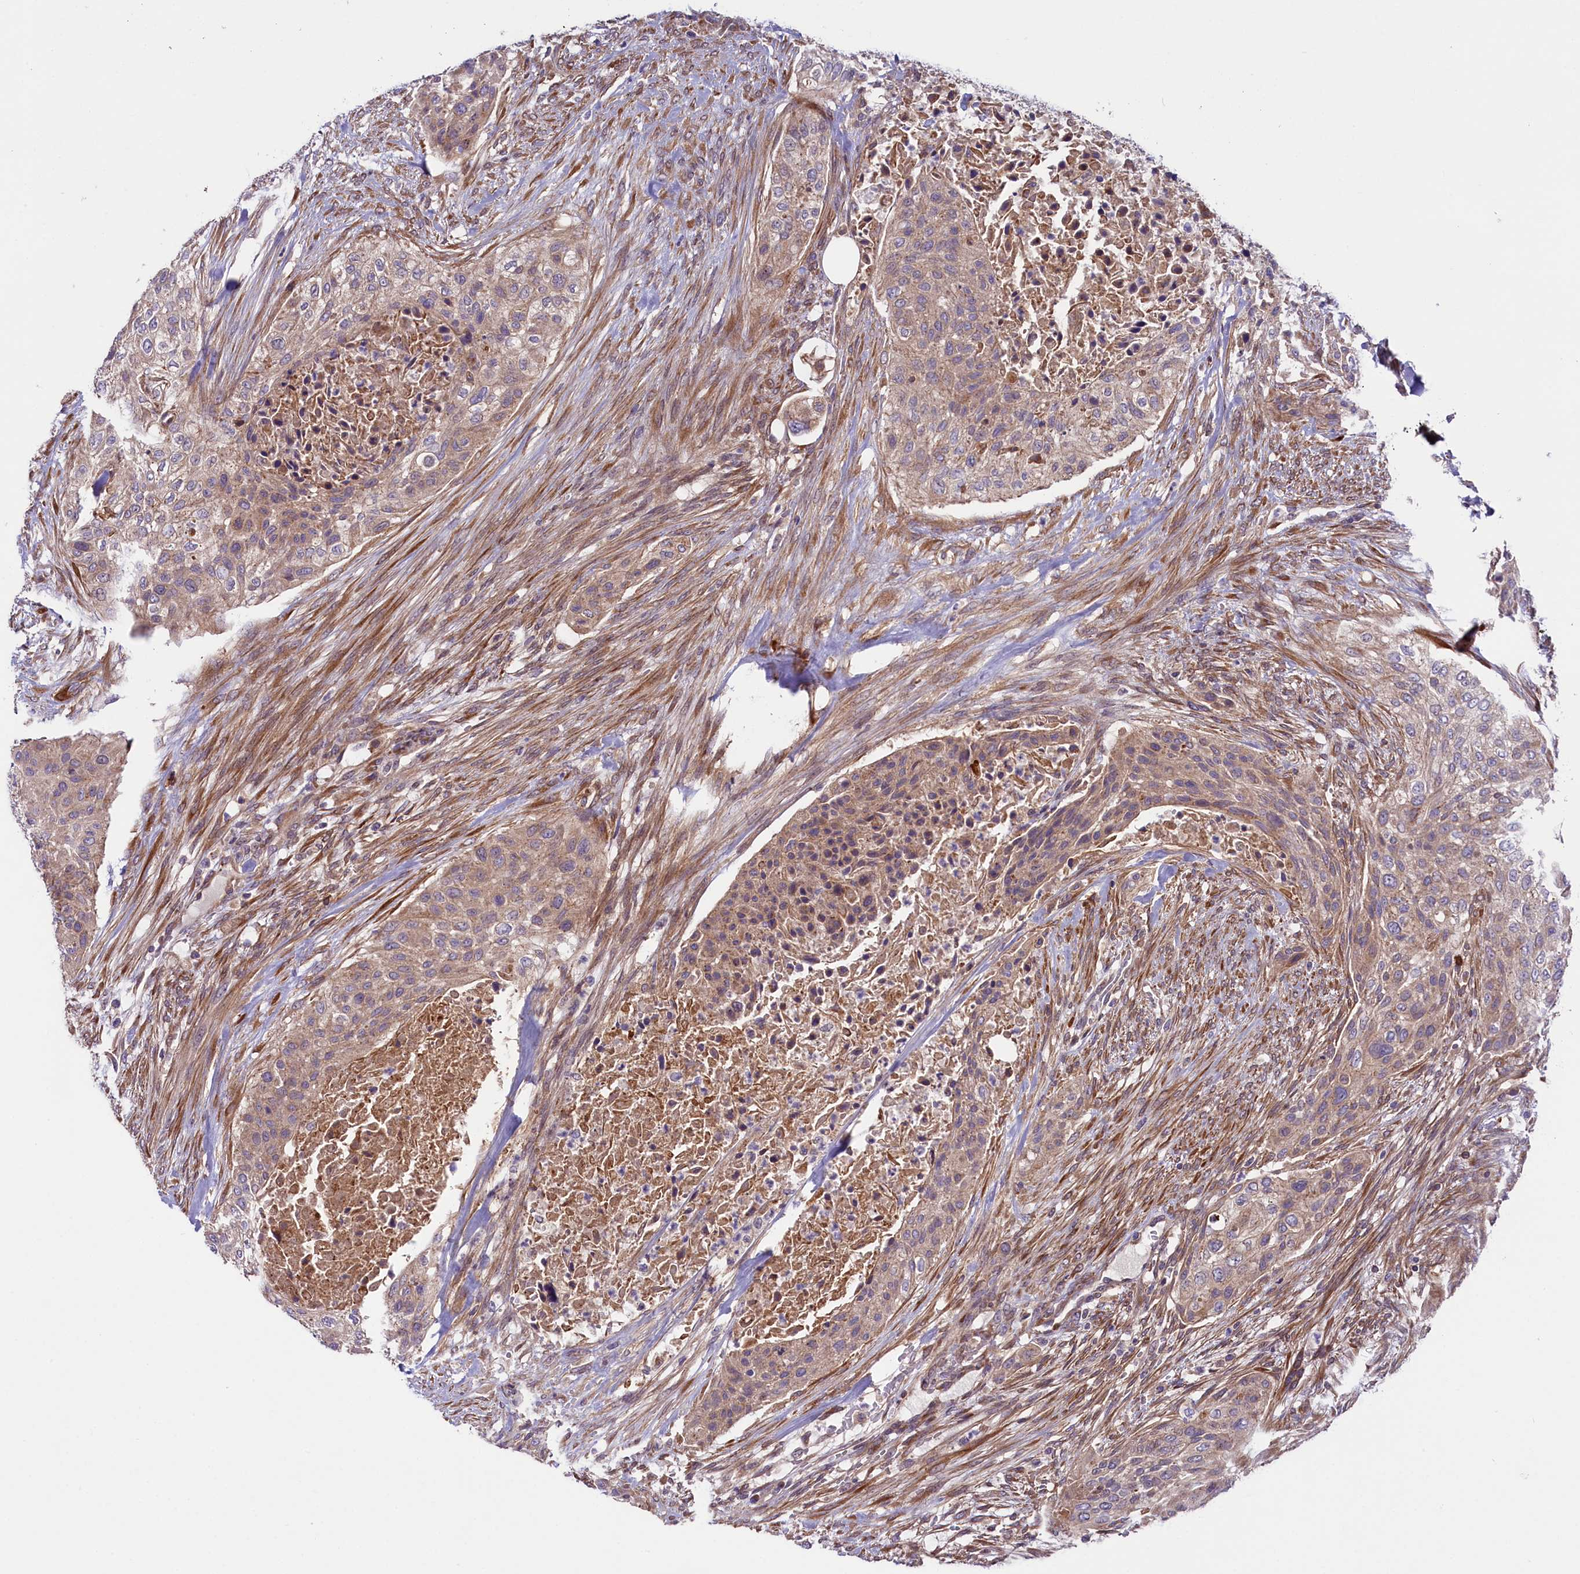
{"staining": {"intensity": "weak", "quantity": "25%-75%", "location": "cytoplasmic/membranous"}, "tissue": "urothelial cancer", "cell_type": "Tumor cells", "image_type": "cancer", "snomed": [{"axis": "morphology", "description": "Urothelial carcinoma, High grade"}, {"axis": "topography", "description": "Urinary bladder"}], "caption": "Human urothelial cancer stained with a brown dye shows weak cytoplasmic/membranous positive positivity in about 25%-75% of tumor cells.", "gene": "COG8", "patient": {"sex": "male", "age": 35}}